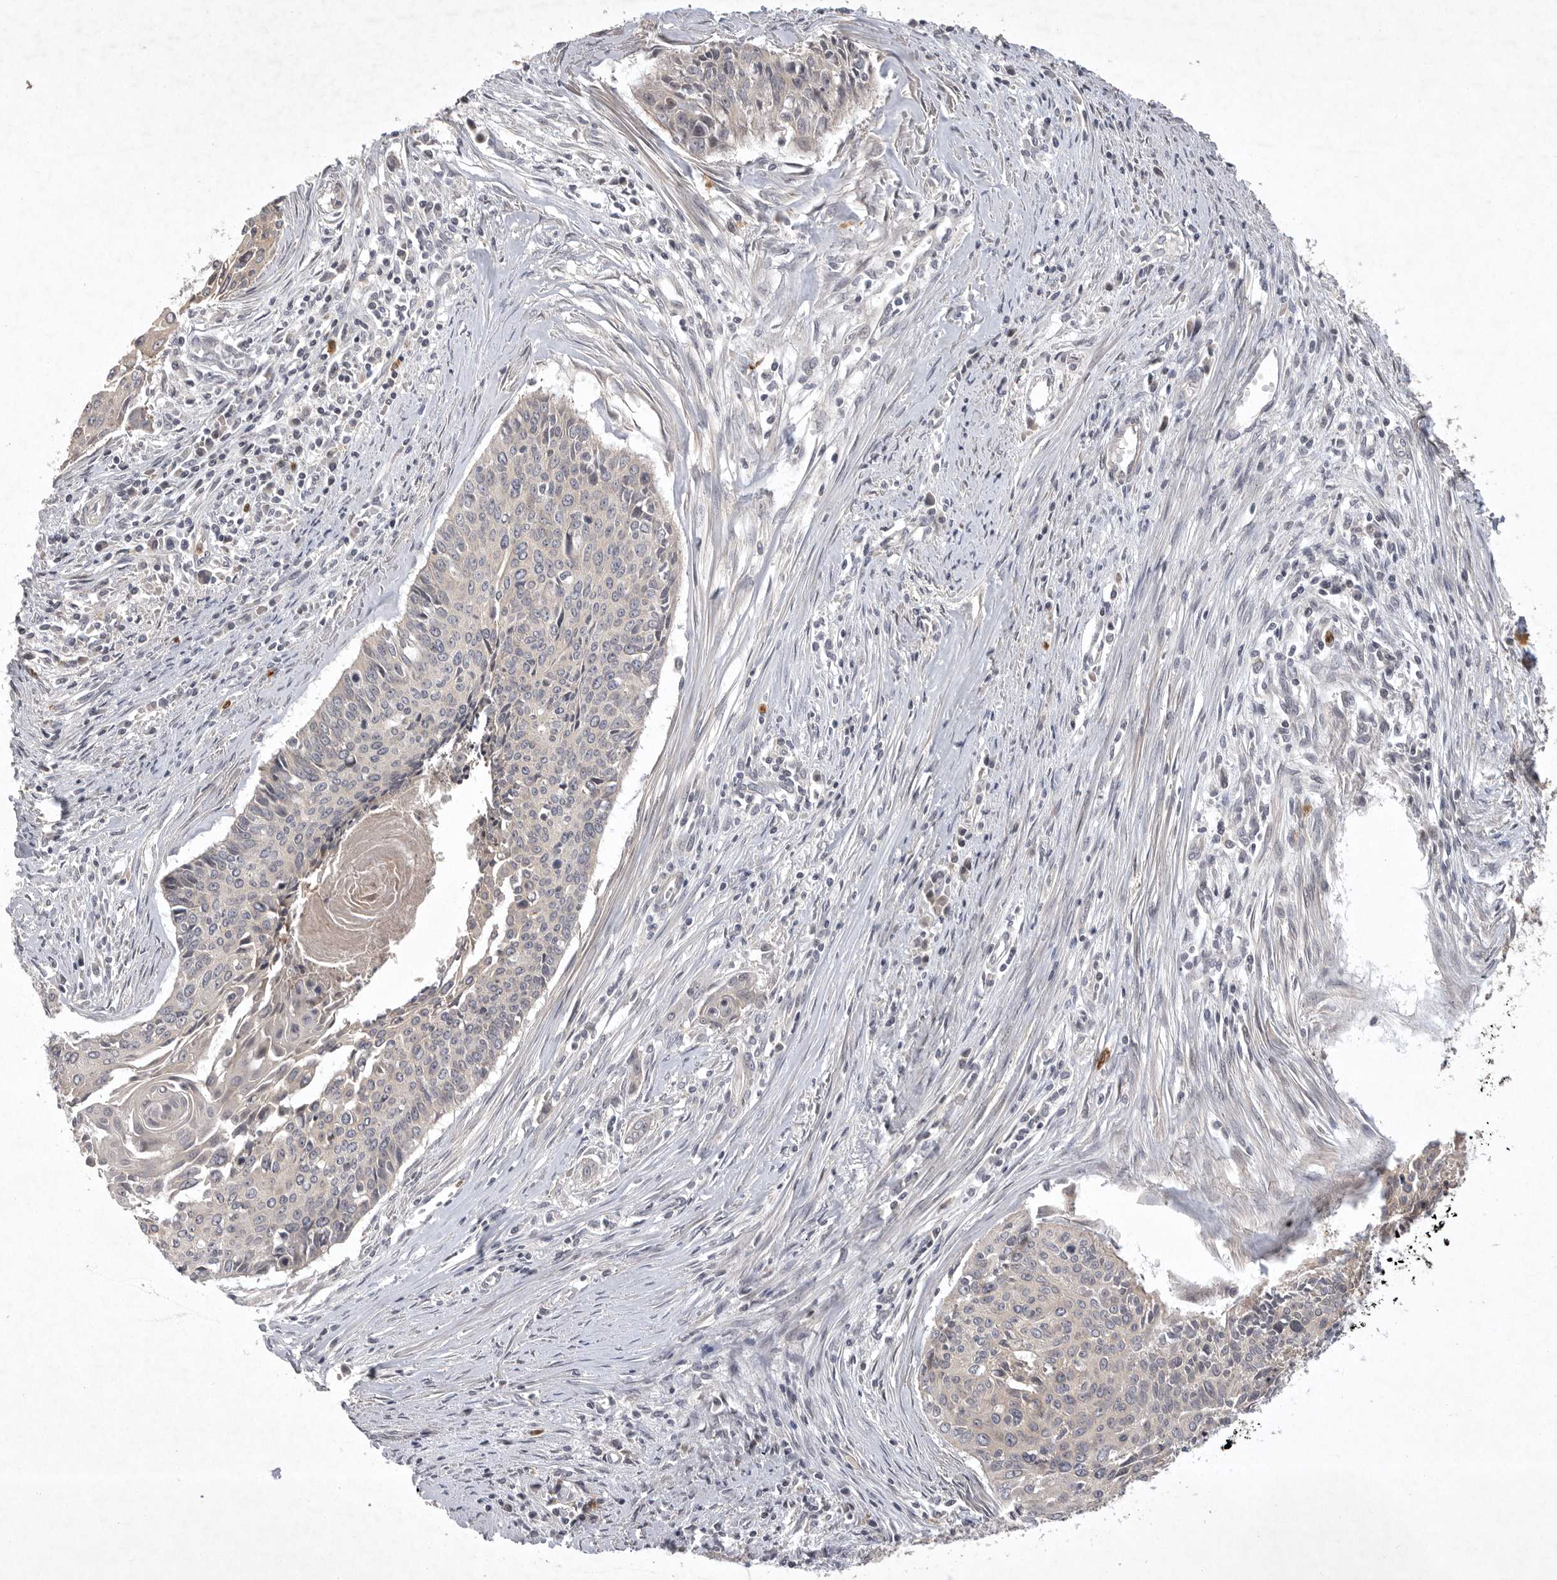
{"staining": {"intensity": "negative", "quantity": "none", "location": "none"}, "tissue": "cervical cancer", "cell_type": "Tumor cells", "image_type": "cancer", "snomed": [{"axis": "morphology", "description": "Squamous cell carcinoma, NOS"}, {"axis": "topography", "description": "Cervix"}], "caption": "An immunohistochemistry histopathology image of squamous cell carcinoma (cervical) is shown. There is no staining in tumor cells of squamous cell carcinoma (cervical). Brightfield microscopy of immunohistochemistry stained with DAB (brown) and hematoxylin (blue), captured at high magnification.", "gene": "UBE3D", "patient": {"sex": "female", "age": 55}}